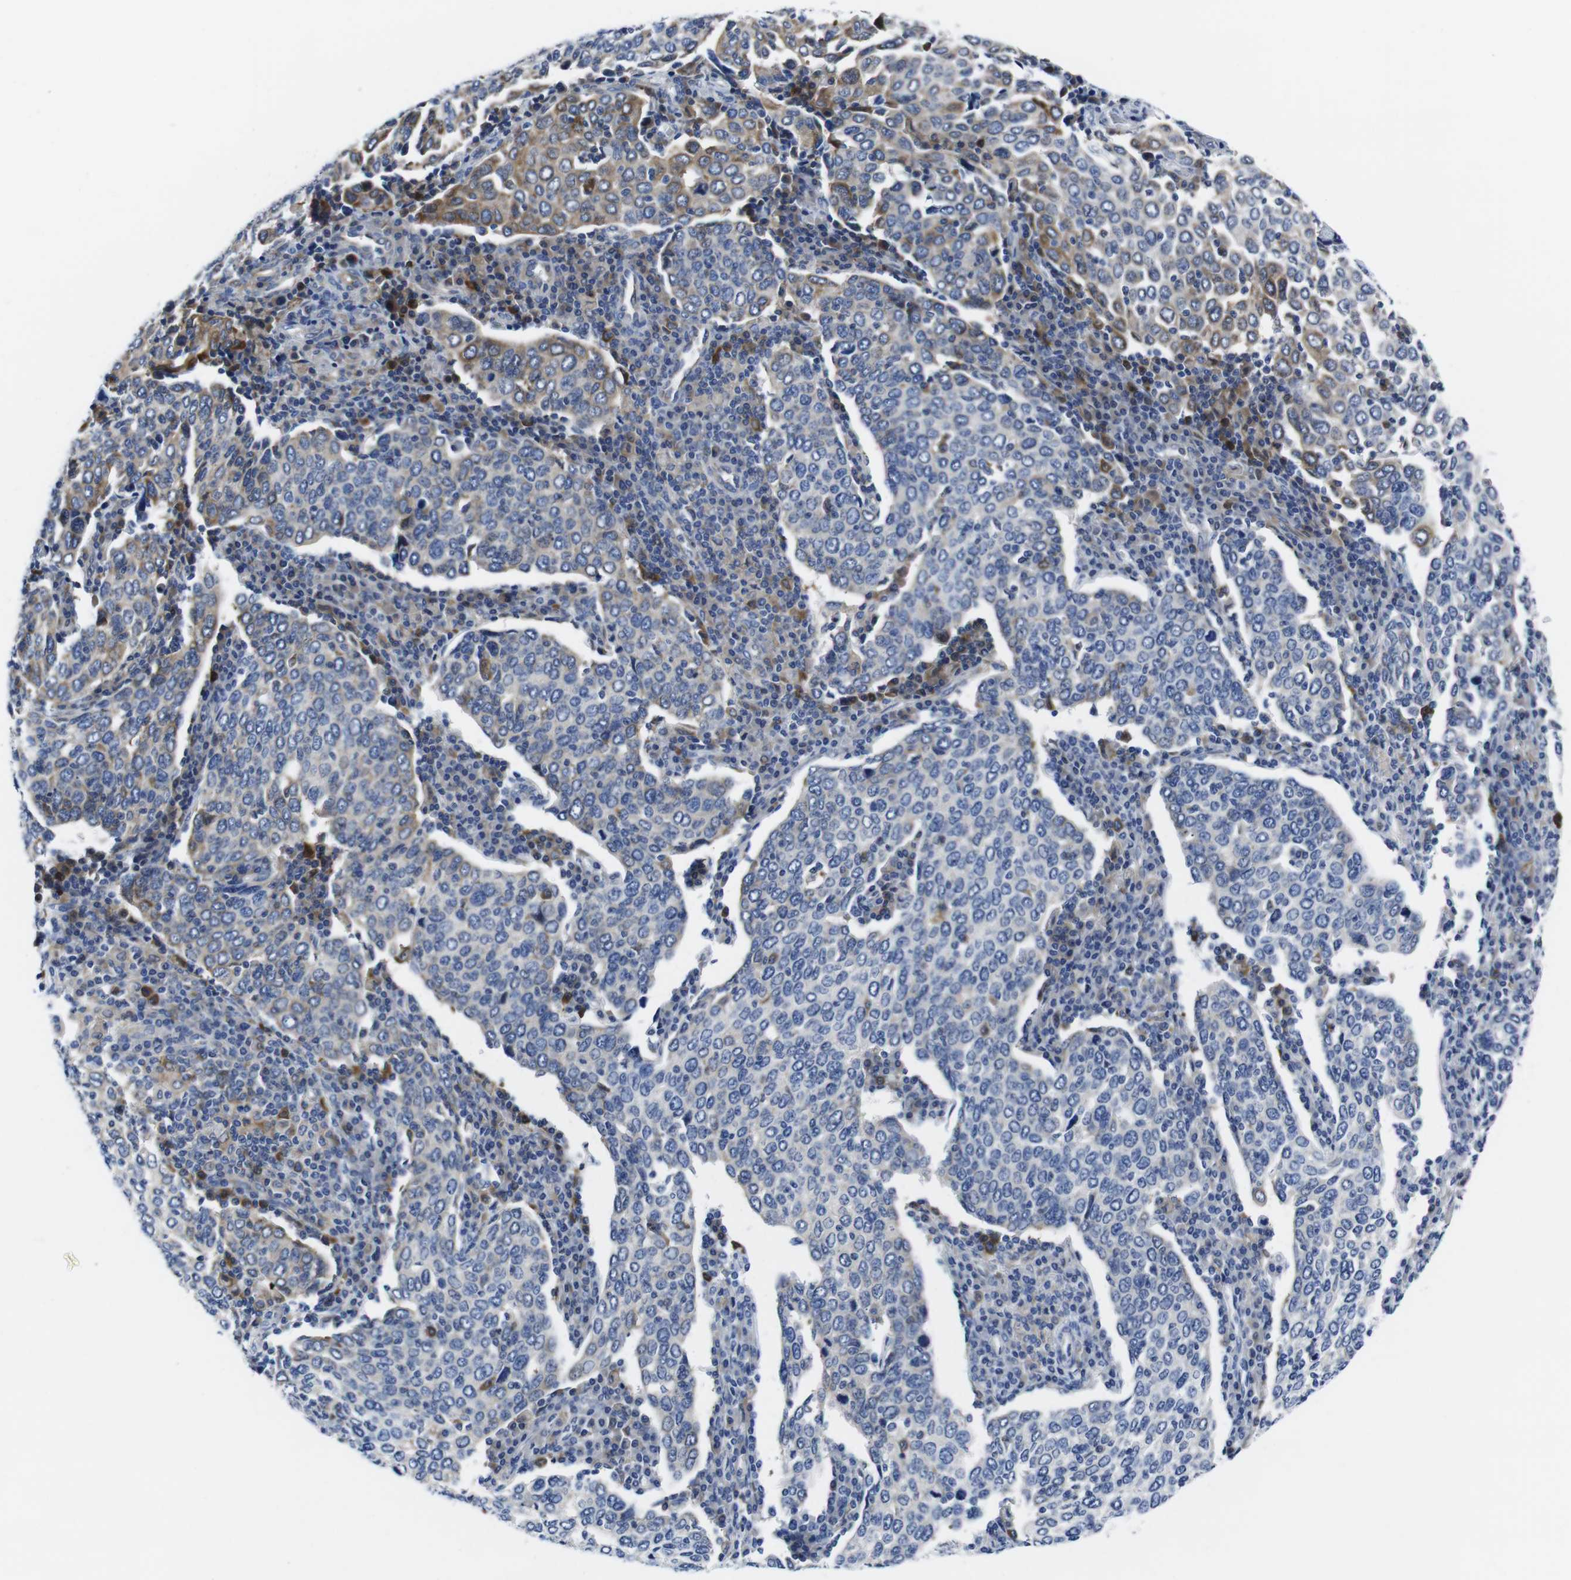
{"staining": {"intensity": "moderate", "quantity": "25%-75%", "location": "cytoplasmic/membranous"}, "tissue": "cervical cancer", "cell_type": "Tumor cells", "image_type": "cancer", "snomed": [{"axis": "morphology", "description": "Squamous cell carcinoma, NOS"}, {"axis": "topography", "description": "Cervix"}], "caption": "Immunohistochemical staining of squamous cell carcinoma (cervical) exhibits medium levels of moderate cytoplasmic/membranous expression in about 25%-75% of tumor cells.", "gene": "EIF4A1", "patient": {"sex": "female", "age": 40}}